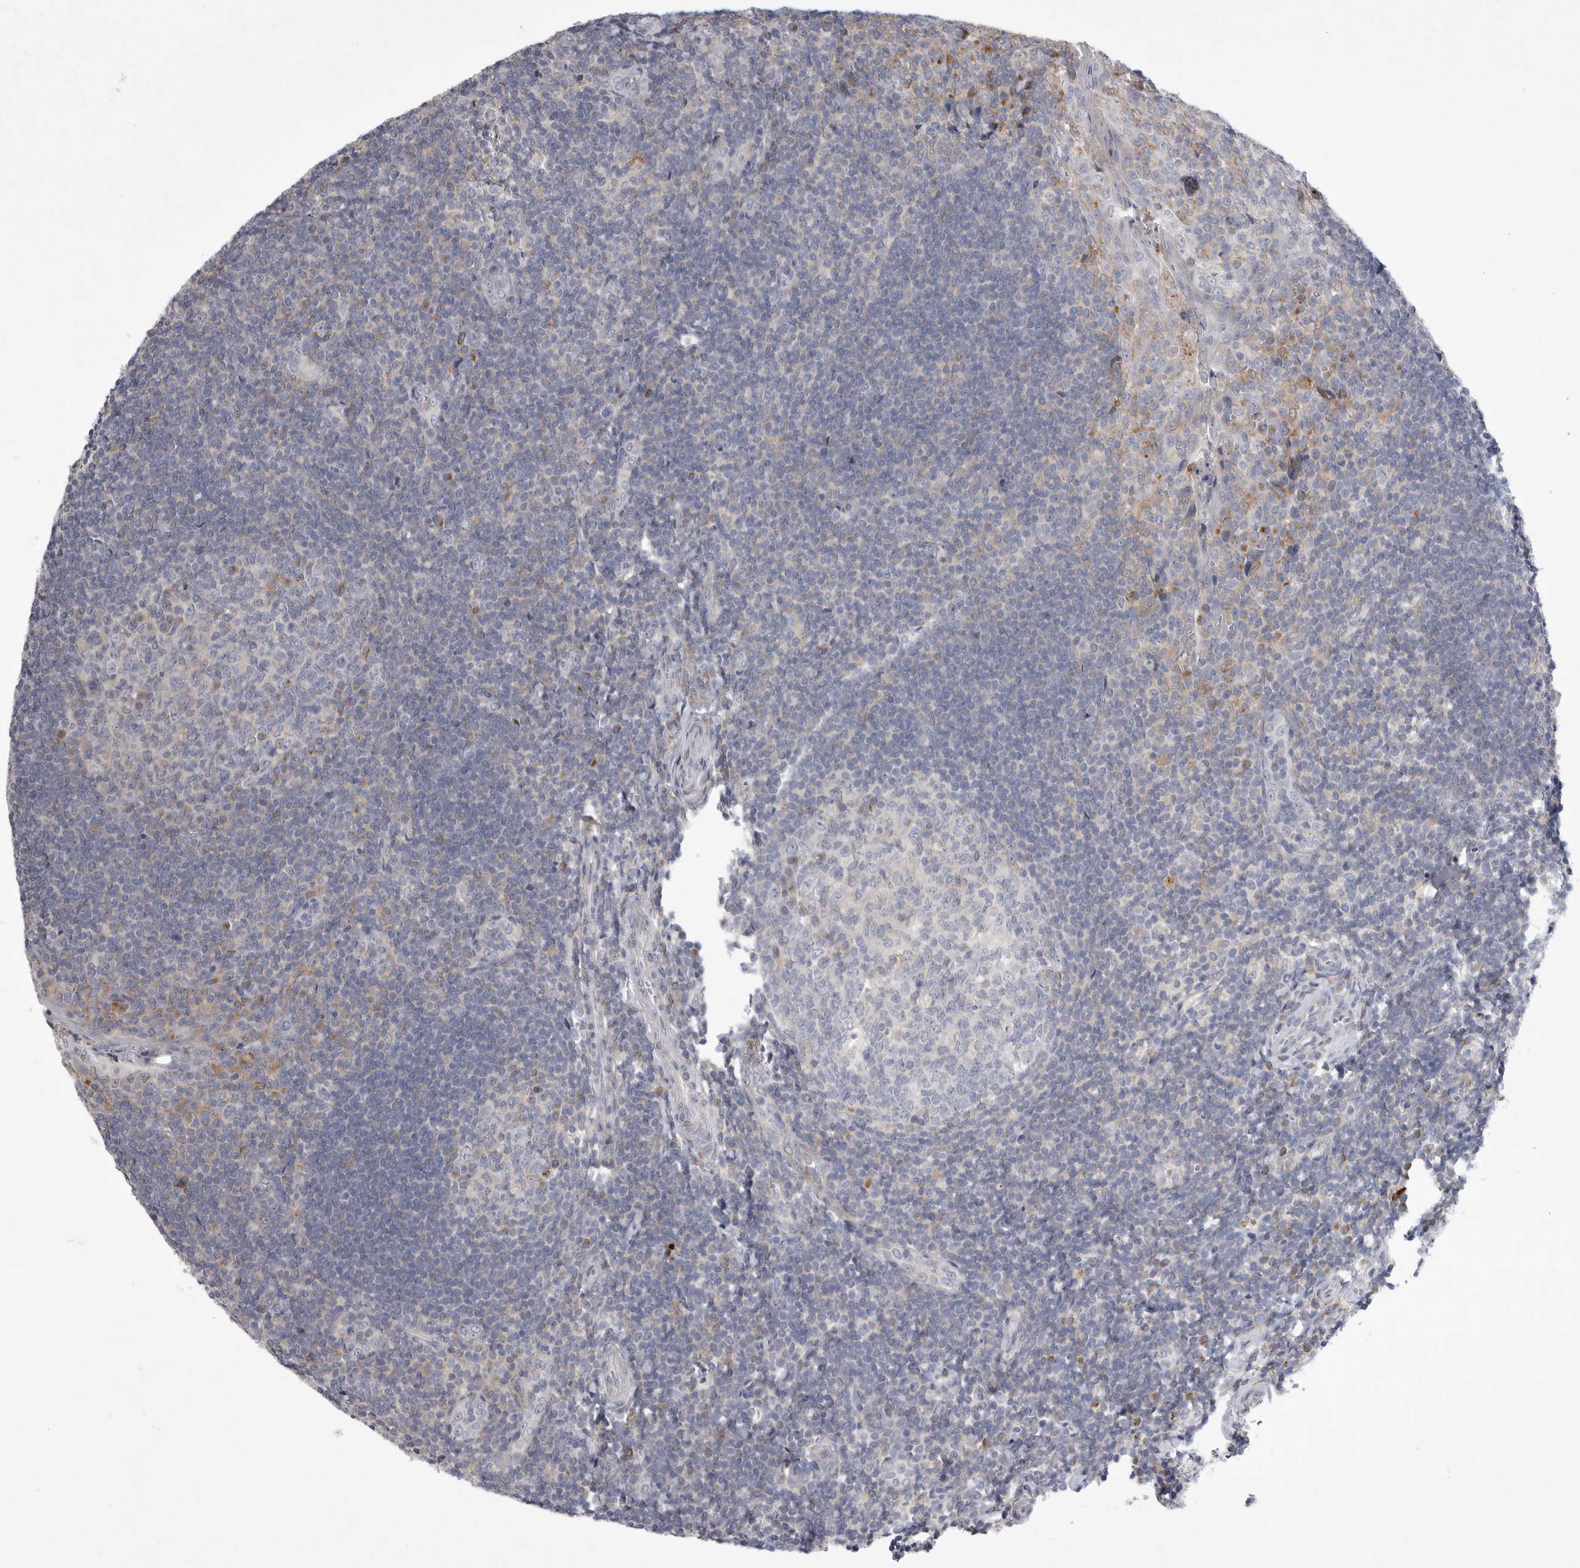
{"staining": {"intensity": "negative", "quantity": "none", "location": "none"}, "tissue": "tonsil", "cell_type": "Germinal center cells", "image_type": "normal", "snomed": [{"axis": "morphology", "description": "Normal tissue, NOS"}, {"axis": "topography", "description": "Tonsil"}], "caption": "Immunohistochemical staining of unremarkable human tonsil demonstrates no significant staining in germinal center cells. The staining was performed using DAB (3,3'-diaminobenzidine) to visualize the protein expression in brown, while the nuclei were stained in blue with hematoxylin (Magnification: 20x).", "gene": "SIGLEC10", "patient": {"sex": "male", "age": 27}}